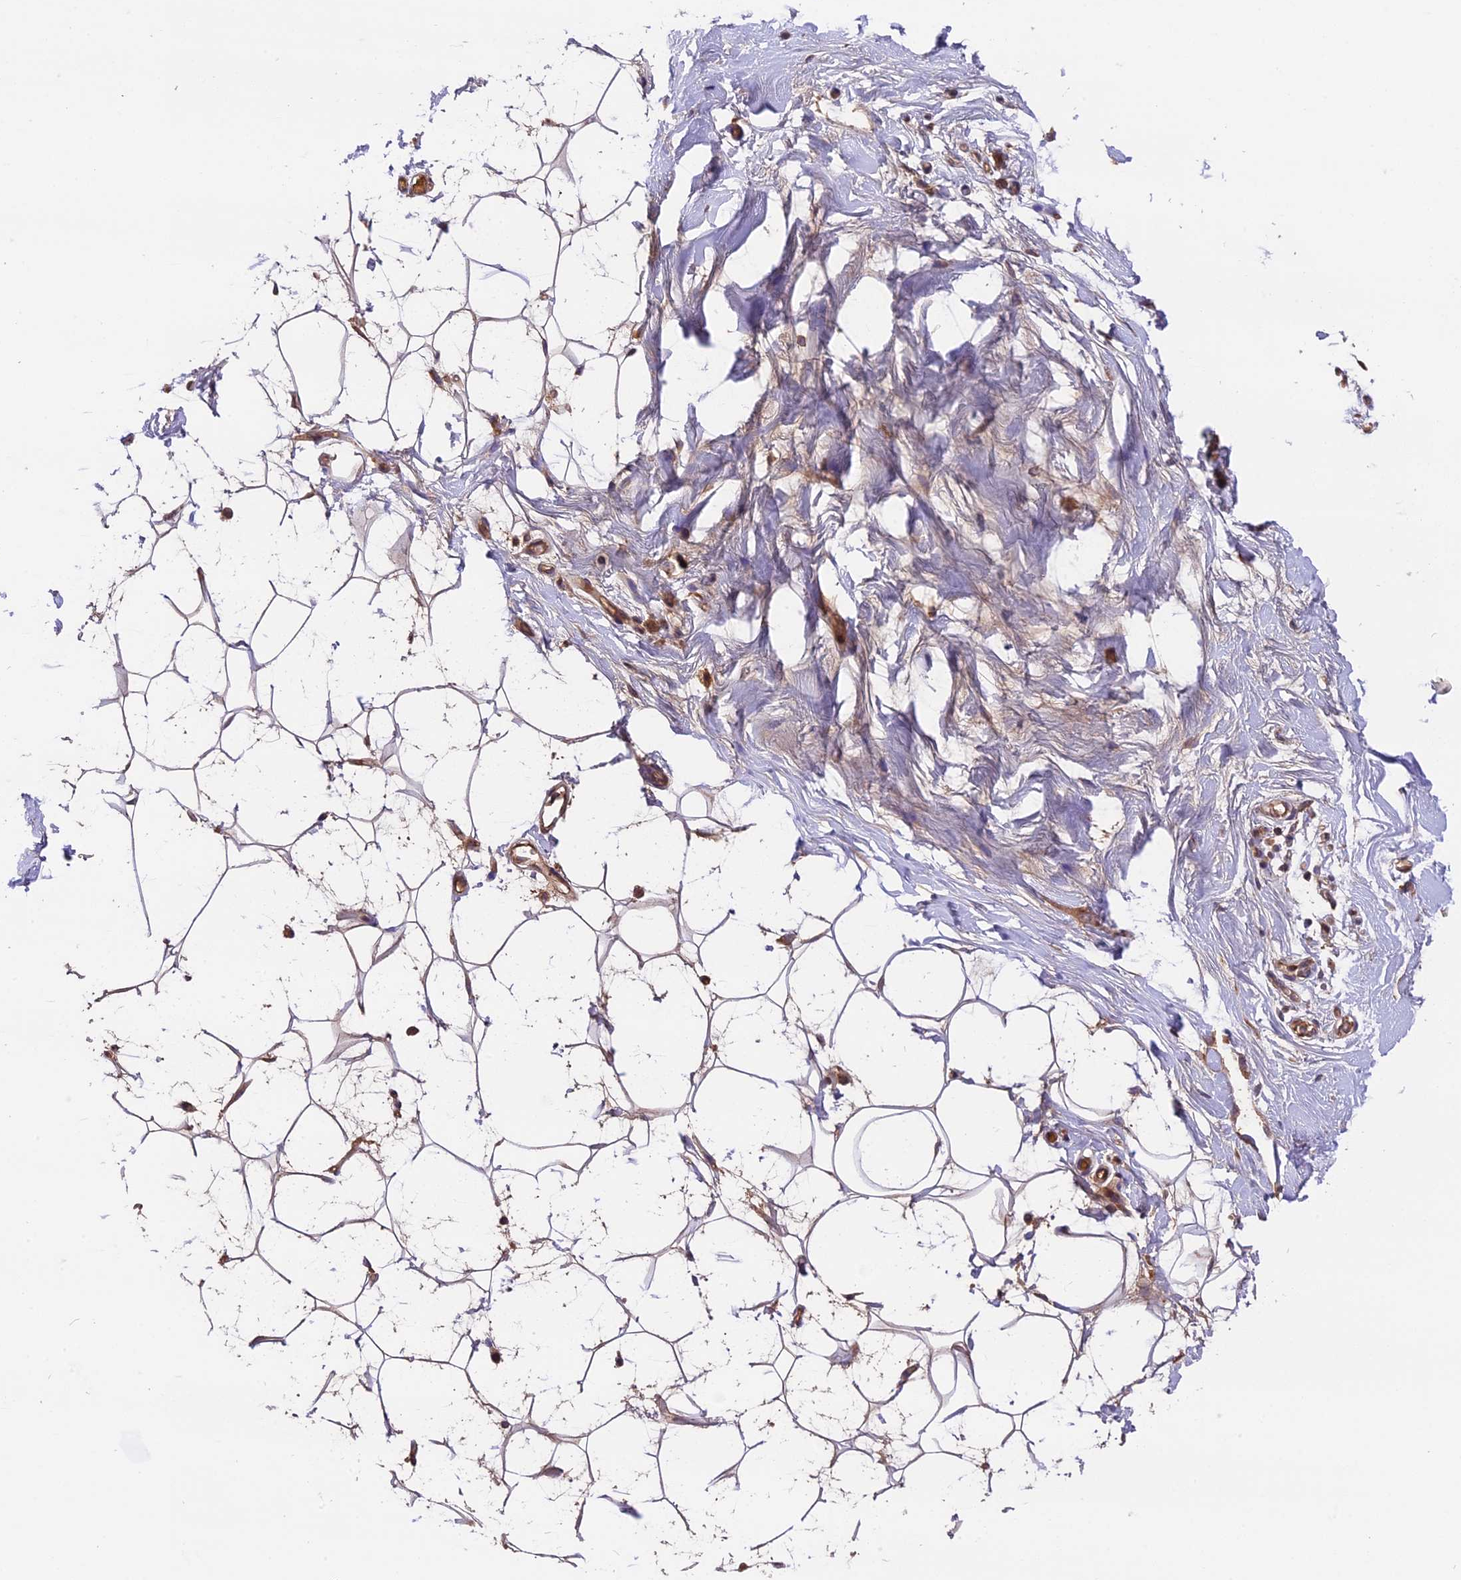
{"staining": {"intensity": "weak", "quantity": "25%-75%", "location": "cytoplasmic/membranous"}, "tissue": "adipose tissue", "cell_type": "Adipocytes", "image_type": "normal", "snomed": [{"axis": "morphology", "description": "Normal tissue, NOS"}, {"axis": "topography", "description": "Breast"}], "caption": "Adipocytes display weak cytoplasmic/membranous positivity in approximately 25%-75% of cells in normal adipose tissue. Immunohistochemistry (ihc) stains the protein in brown and the nuclei are stained blue.", "gene": "SETD6", "patient": {"sex": "female", "age": 26}}